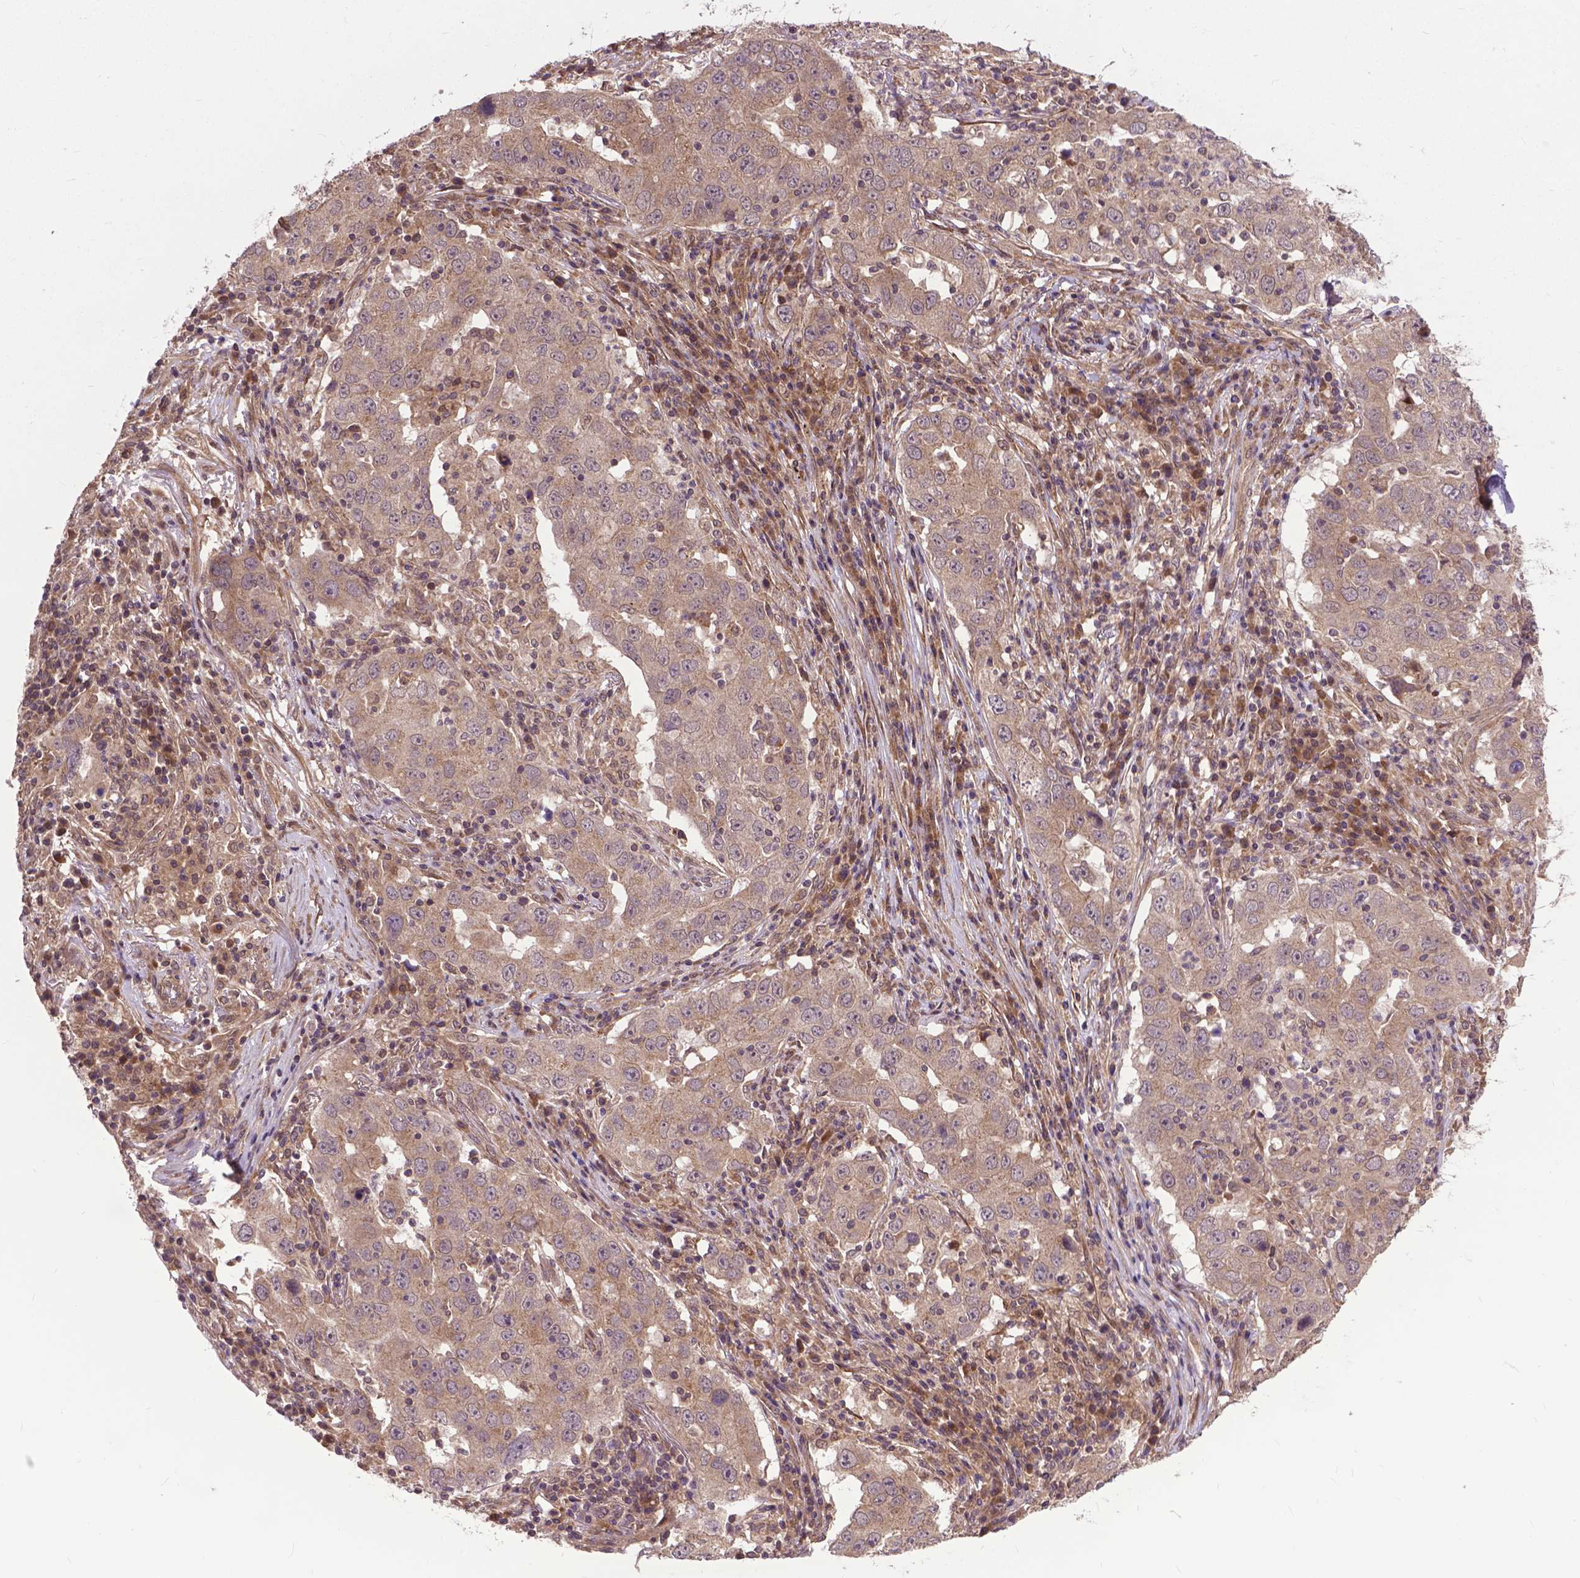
{"staining": {"intensity": "moderate", "quantity": ">75%", "location": "cytoplasmic/membranous"}, "tissue": "lung cancer", "cell_type": "Tumor cells", "image_type": "cancer", "snomed": [{"axis": "morphology", "description": "Adenocarcinoma, NOS"}, {"axis": "topography", "description": "Lung"}], "caption": "Immunohistochemical staining of human lung cancer exhibits medium levels of moderate cytoplasmic/membranous protein staining in approximately >75% of tumor cells.", "gene": "ZNF616", "patient": {"sex": "male", "age": 73}}